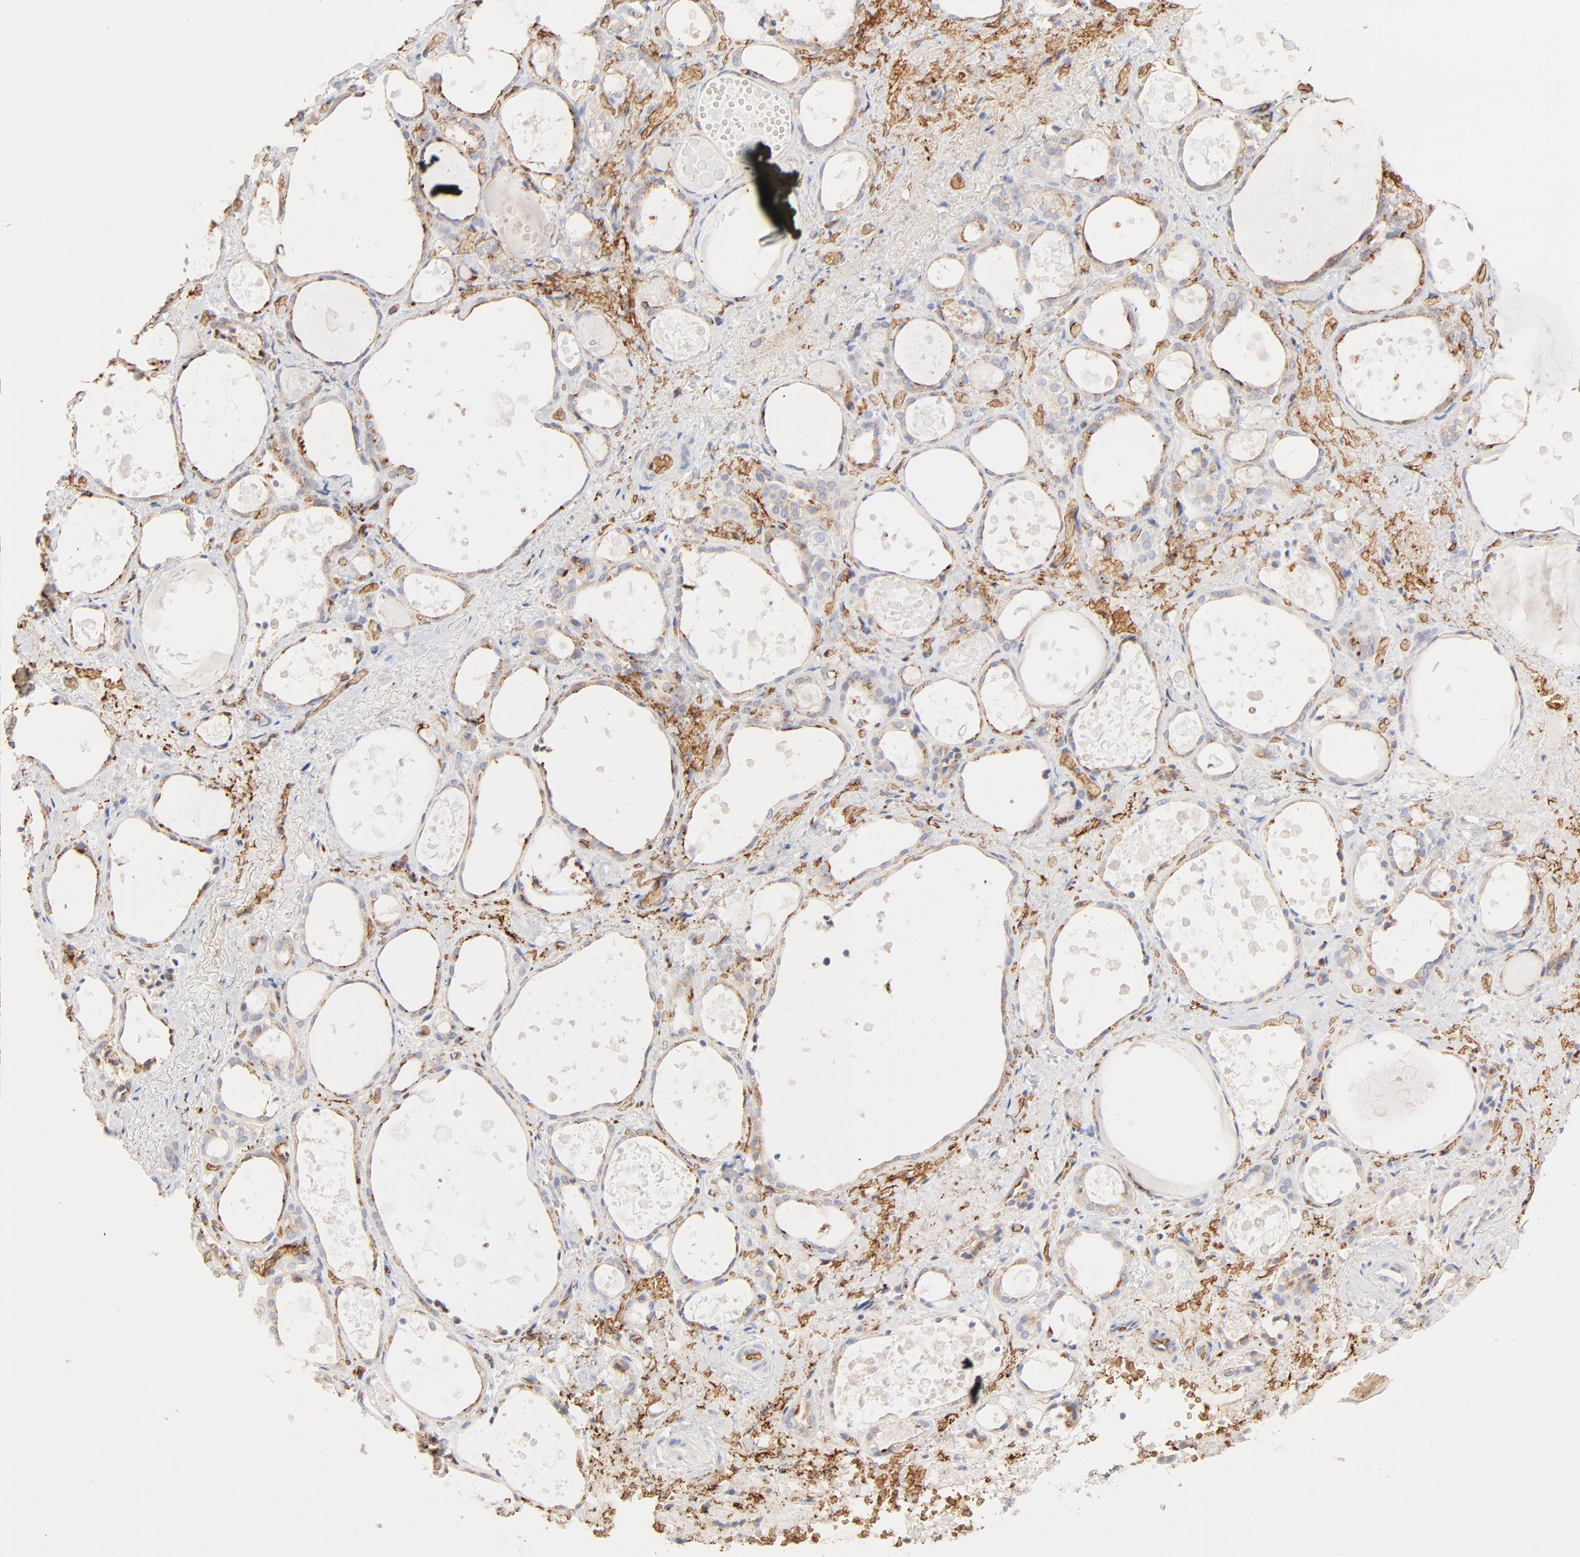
{"staining": {"intensity": "weak", "quantity": ">75%", "location": "cytoplasmic/membranous"}, "tissue": "thyroid gland", "cell_type": "Glandular cells", "image_type": "normal", "snomed": [{"axis": "morphology", "description": "Normal tissue, NOS"}, {"axis": "topography", "description": "Thyroid gland"}], "caption": "IHC image of normal thyroid gland: thyroid gland stained using immunohistochemistry (IHC) exhibits low levels of weak protein expression localized specifically in the cytoplasmic/membranous of glandular cells, appearing as a cytoplasmic/membranous brown color.", "gene": "SPTB", "patient": {"sex": "female", "age": 75}}